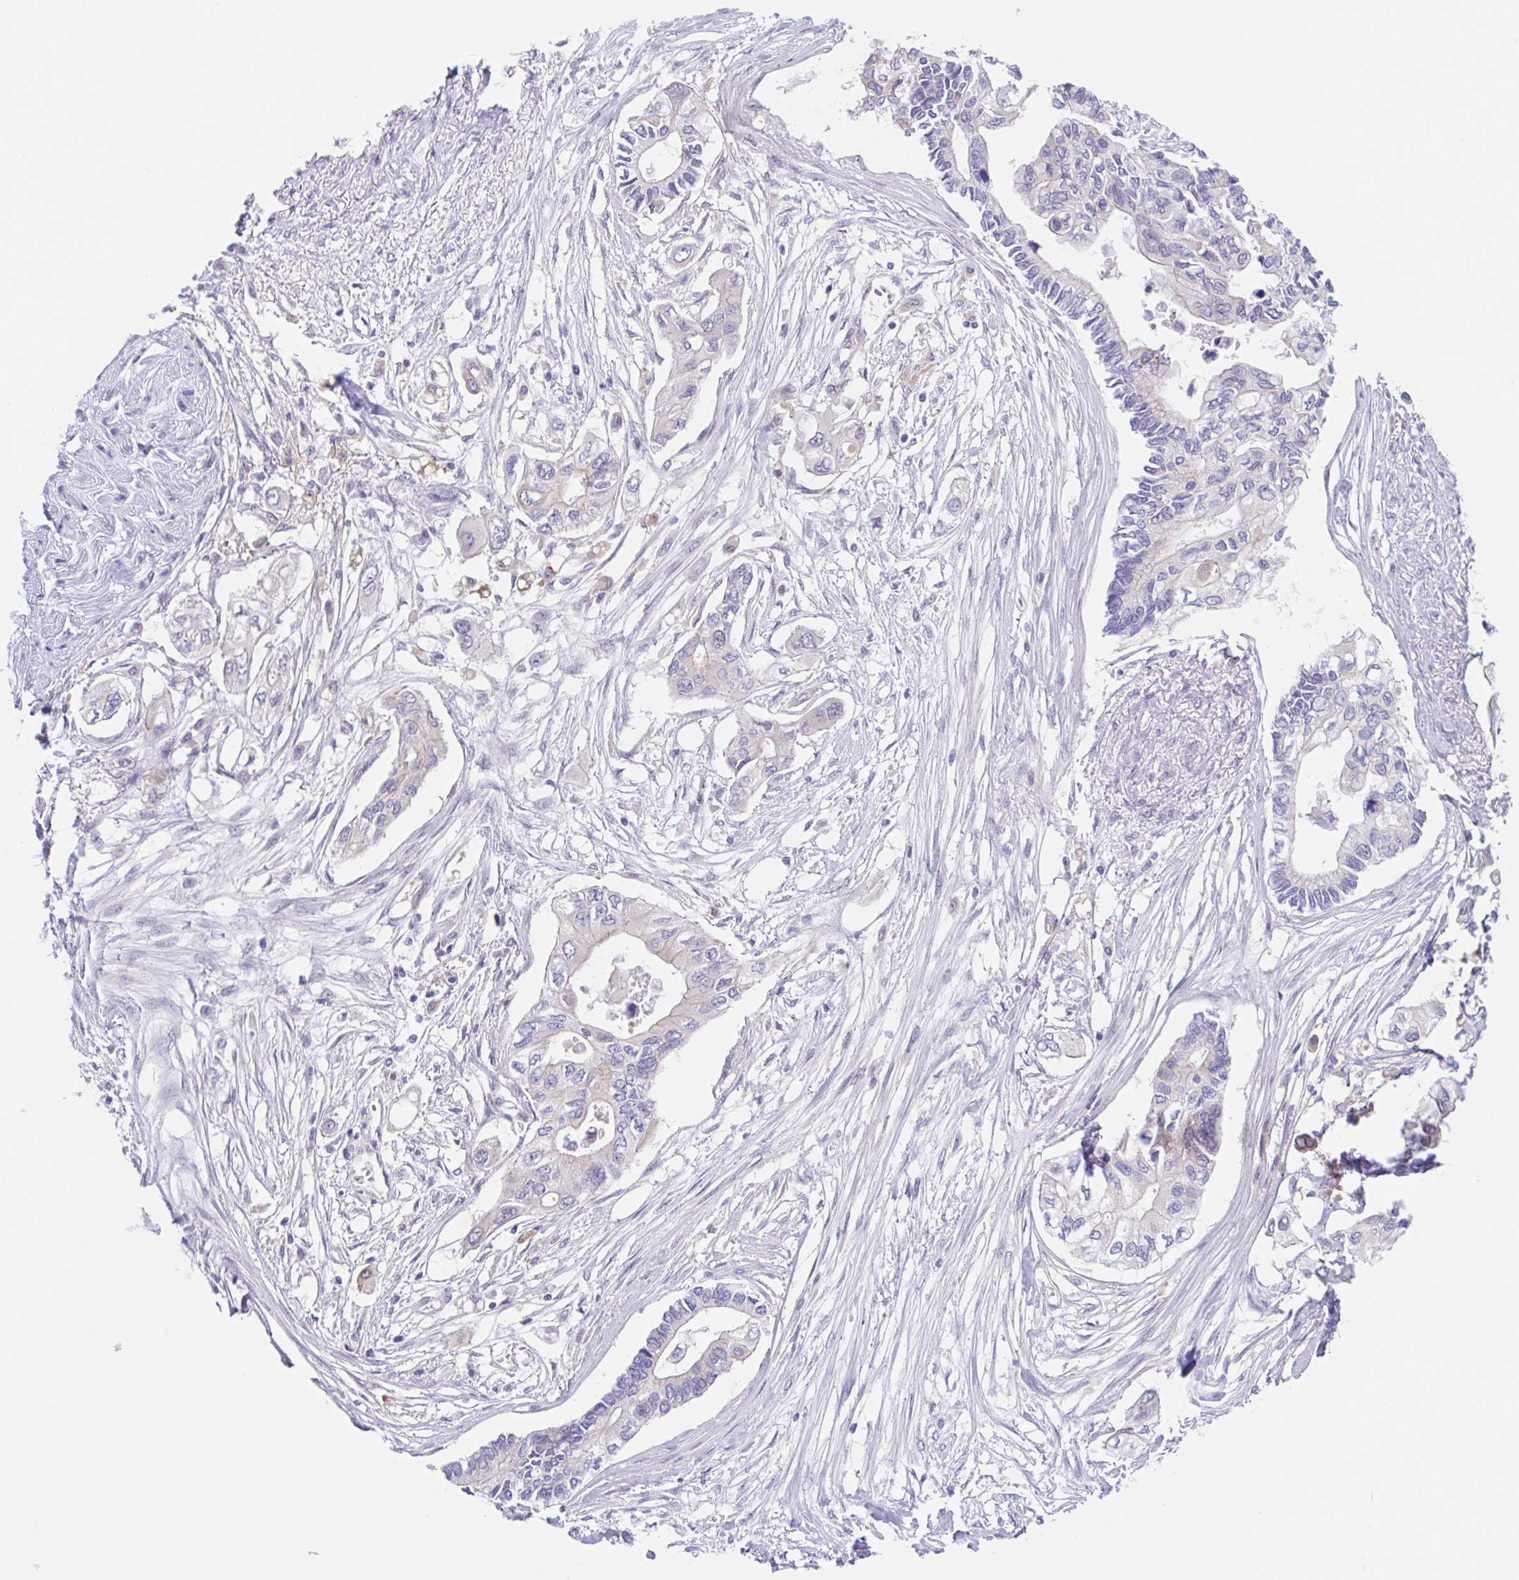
{"staining": {"intensity": "negative", "quantity": "none", "location": "none"}, "tissue": "pancreatic cancer", "cell_type": "Tumor cells", "image_type": "cancer", "snomed": [{"axis": "morphology", "description": "Adenocarcinoma, NOS"}, {"axis": "topography", "description": "Pancreas"}], "caption": "Immunohistochemical staining of human pancreatic cancer demonstrates no significant positivity in tumor cells.", "gene": "TMEM86A", "patient": {"sex": "female", "age": 63}}